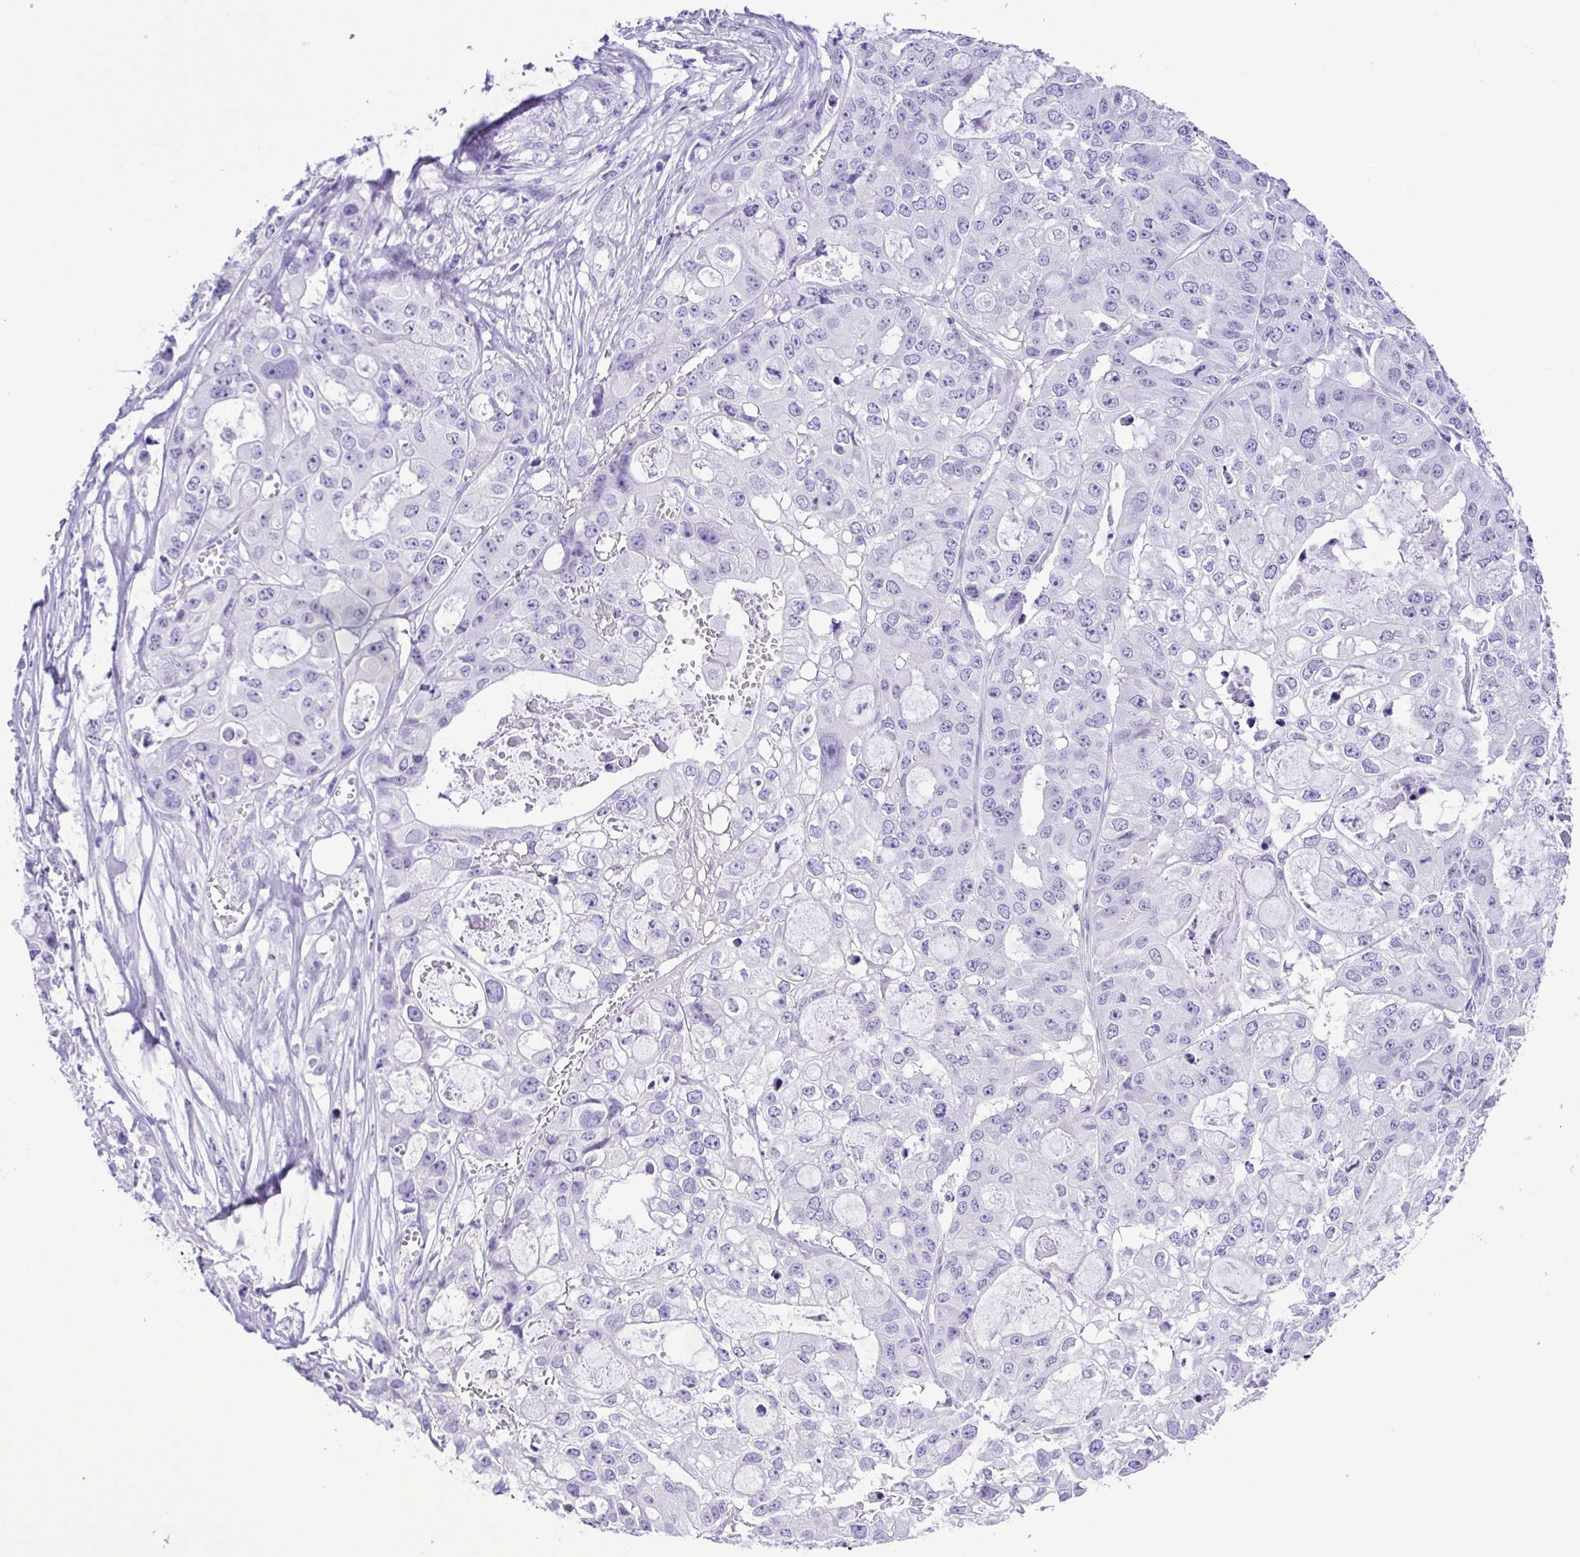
{"staining": {"intensity": "negative", "quantity": "none", "location": "none"}, "tissue": "ovarian cancer", "cell_type": "Tumor cells", "image_type": "cancer", "snomed": [{"axis": "morphology", "description": "Cystadenocarcinoma, serous, NOS"}, {"axis": "topography", "description": "Ovary"}], "caption": "This image is of ovarian serous cystadenocarcinoma stained with immunohistochemistry (IHC) to label a protein in brown with the nuclei are counter-stained blue. There is no positivity in tumor cells. (DAB immunohistochemistry (IHC) with hematoxylin counter stain).", "gene": "CASP14", "patient": {"sex": "female", "age": 56}}